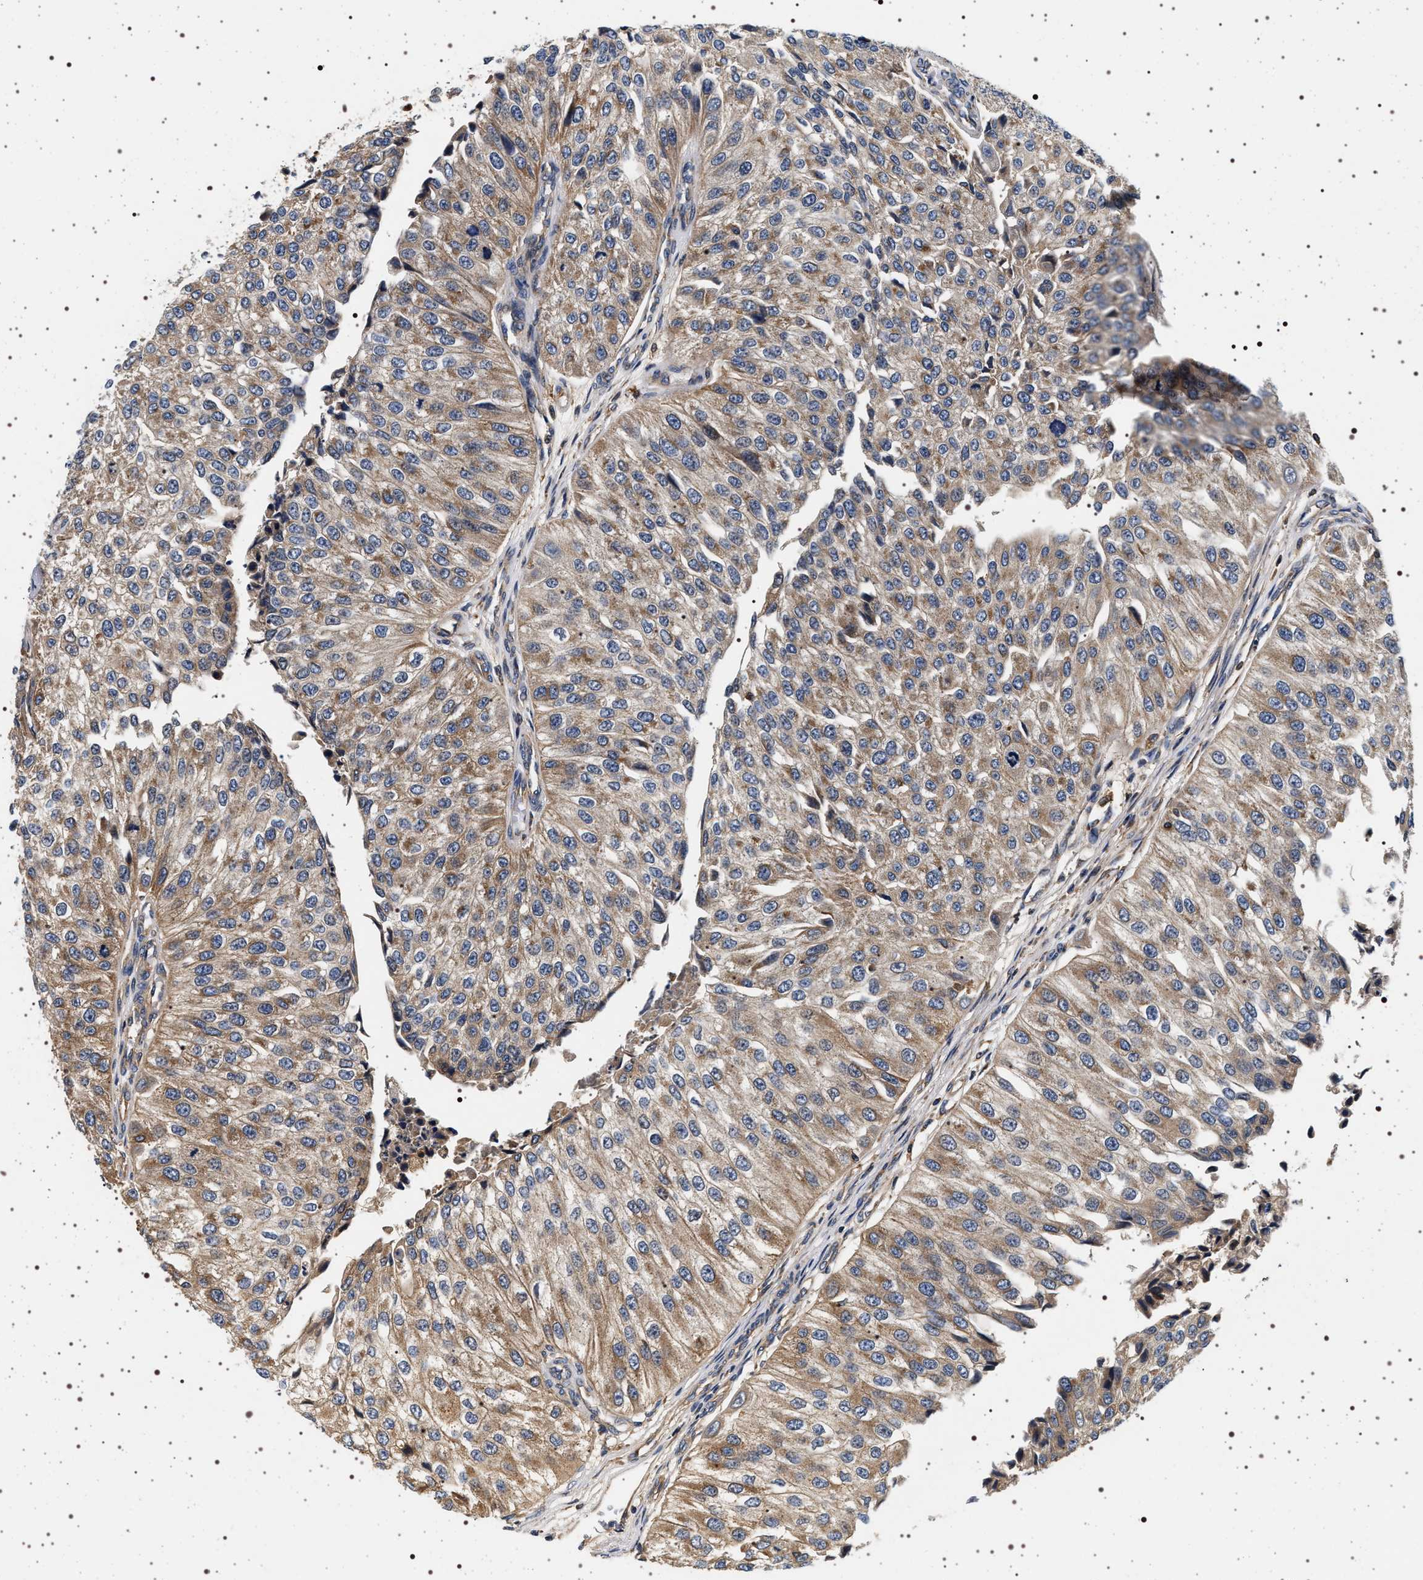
{"staining": {"intensity": "moderate", "quantity": ">75%", "location": "cytoplasmic/membranous"}, "tissue": "urothelial cancer", "cell_type": "Tumor cells", "image_type": "cancer", "snomed": [{"axis": "morphology", "description": "Urothelial carcinoma, High grade"}, {"axis": "topography", "description": "Kidney"}, {"axis": "topography", "description": "Urinary bladder"}], "caption": "Urothelial cancer stained with a brown dye reveals moderate cytoplasmic/membranous positive expression in about >75% of tumor cells.", "gene": "DCBLD2", "patient": {"sex": "male", "age": 77}}